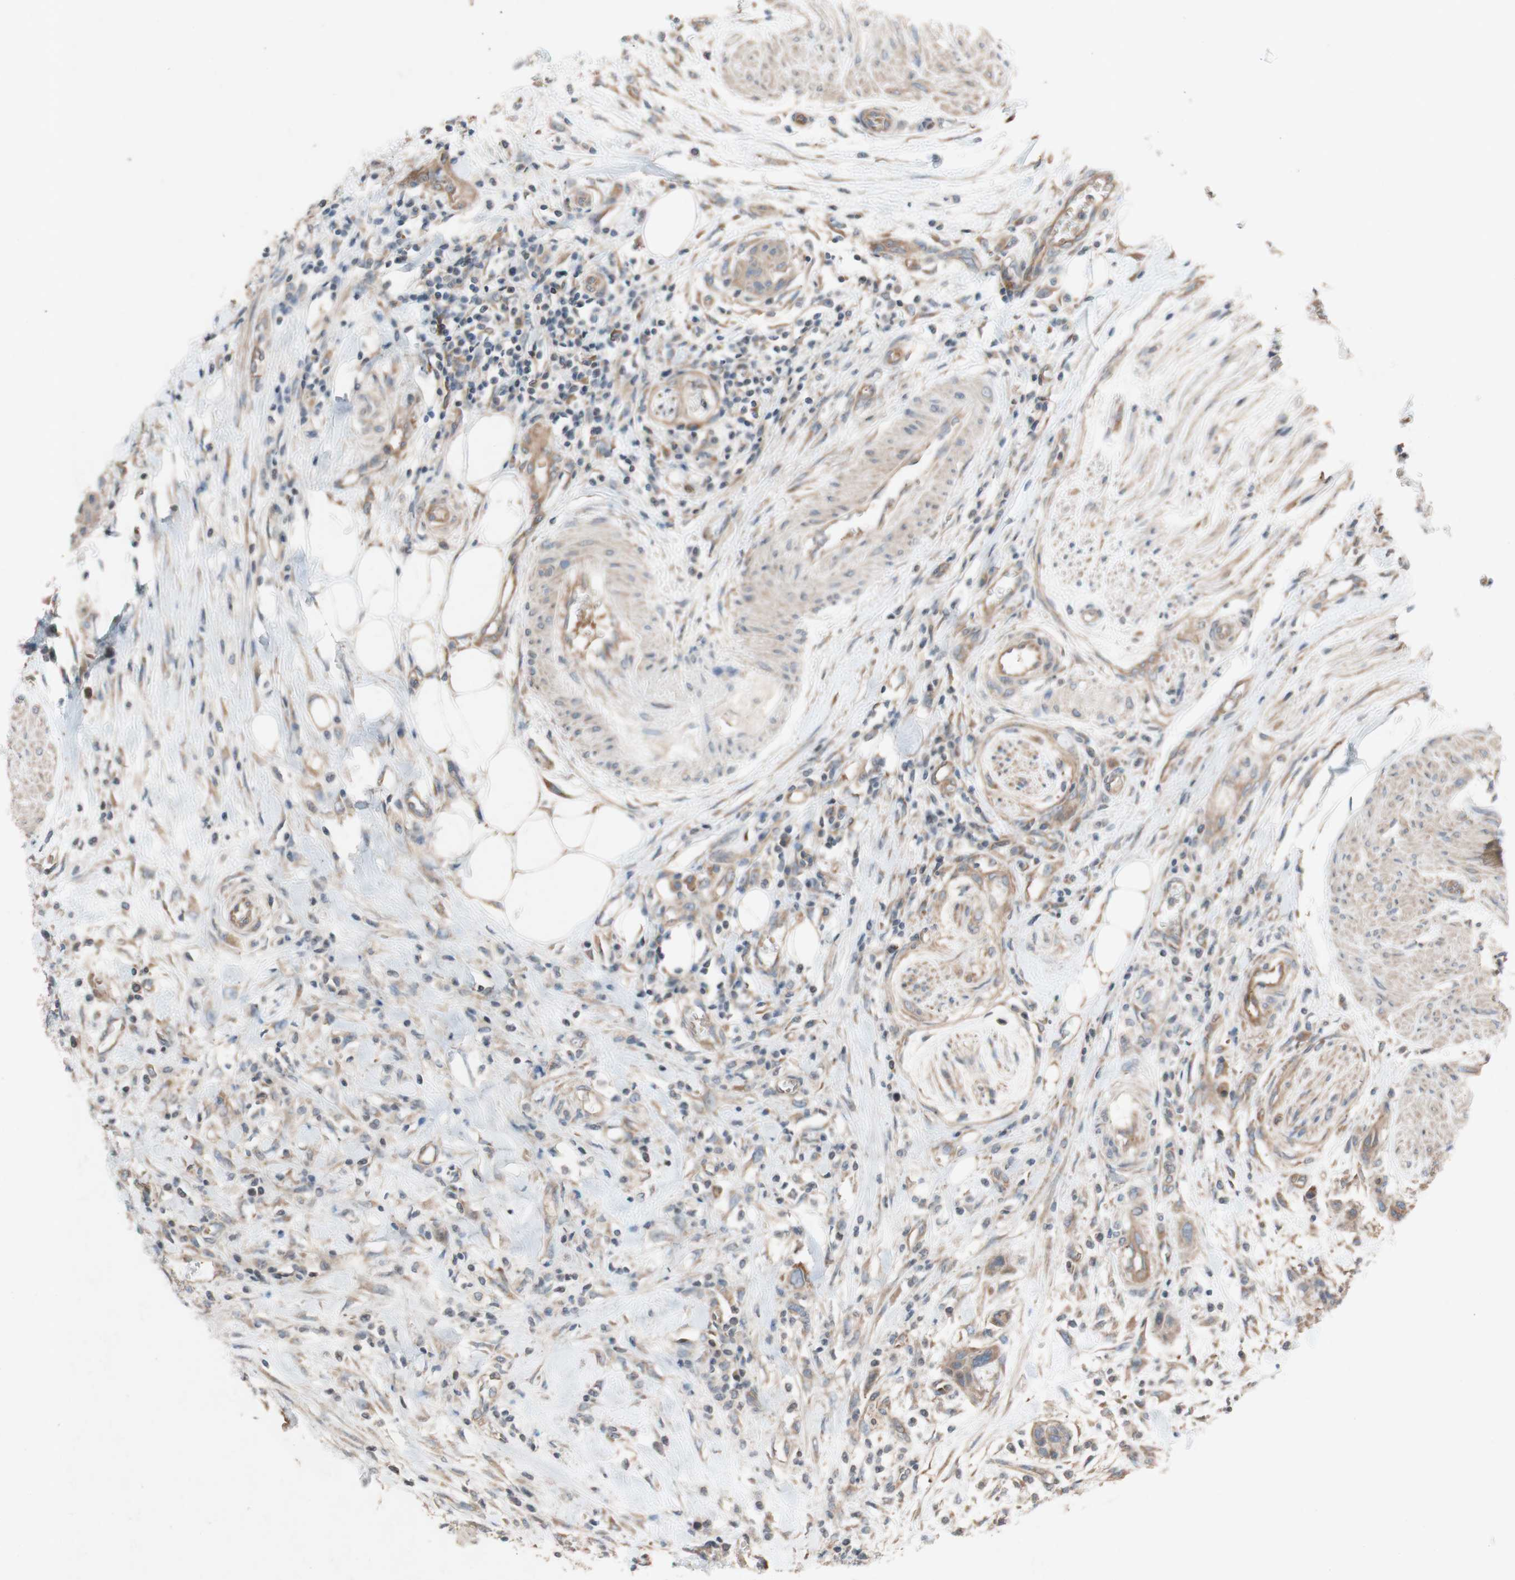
{"staining": {"intensity": "weak", "quantity": ">75%", "location": "cytoplasmic/membranous"}, "tissue": "urothelial cancer", "cell_type": "Tumor cells", "image_type": "cancer", "snomed": [{"axis": "morphology", "description": "Urothelial carcinoma, High grade"}, {"axis": "topography", "description": "Urinary bladder"}], "caption": "Urothelial cancer was stained to show a protein in brown. There is low levels of weak cytoplasmic/membranous positivity in approximately >75% of tumor cells. (Stains: DAB (3,3'-diaminobenzidine) in brown, nuclei in blue, Microscopy: brightfield microscopy at high magnification).", "gene": "TST", "patient": {"sex": "male", "age": 35}}